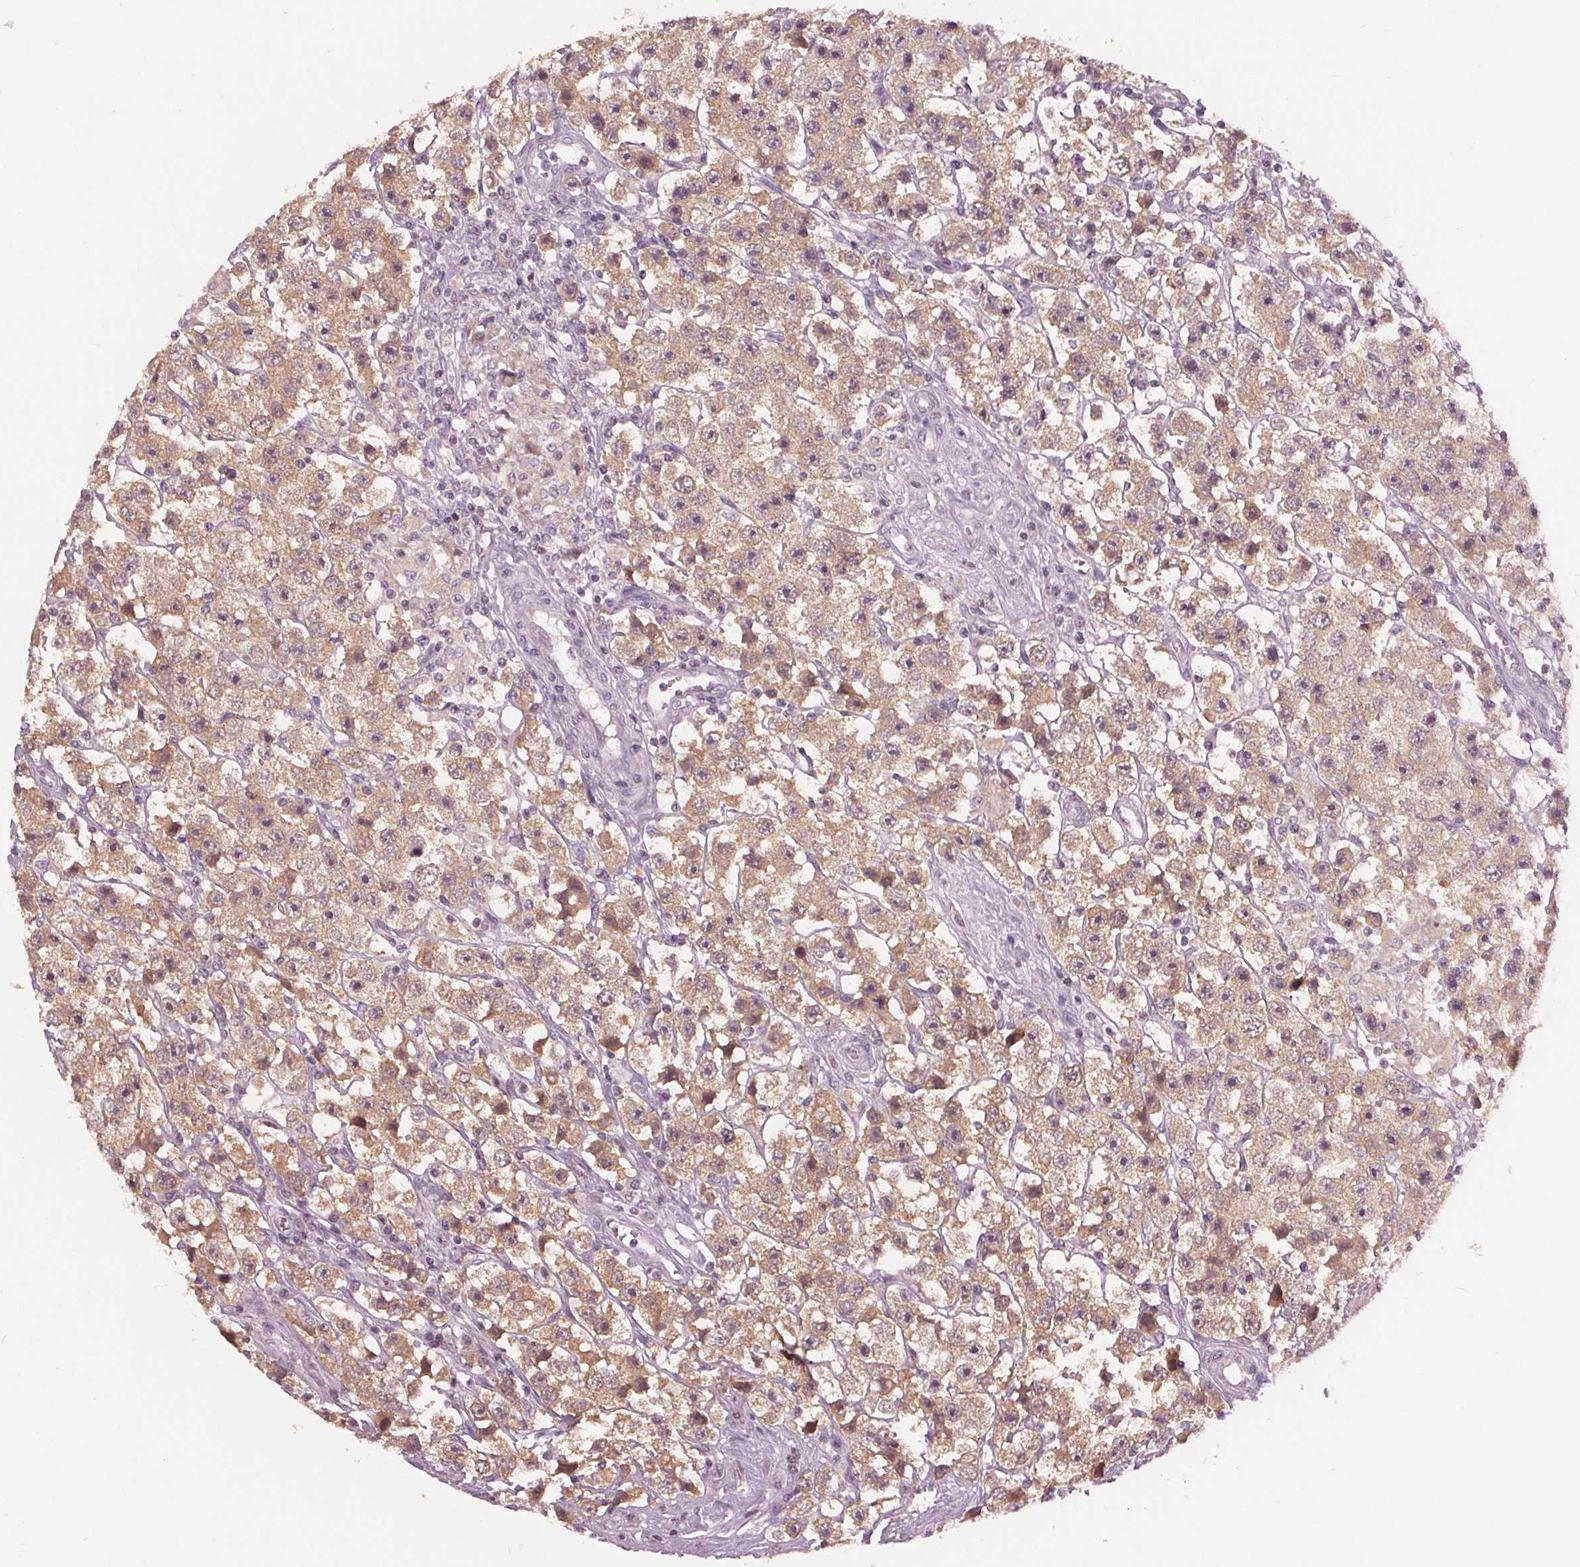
{"staining": {"intensity": "moderate", "quantity": ">75%", "location": "cytoplasmic/membranous"}, "tissue": "testis cancer", "cell_type": "Tumor cells", "image_type": "cancer", "snomed": [{"axis": "morphology", "description": "Seminoma, NOS"}, {"axis": "topography", "description": "Testis"}], "caption": "Testis seminoma was stained to show a protein in brown. There is medium levels of moderate cytoplasmic/membranous expression in approximately >75% of tumor cells.", "gene": "ZNF605", "patient": {"sex": "male", "age": 45}}